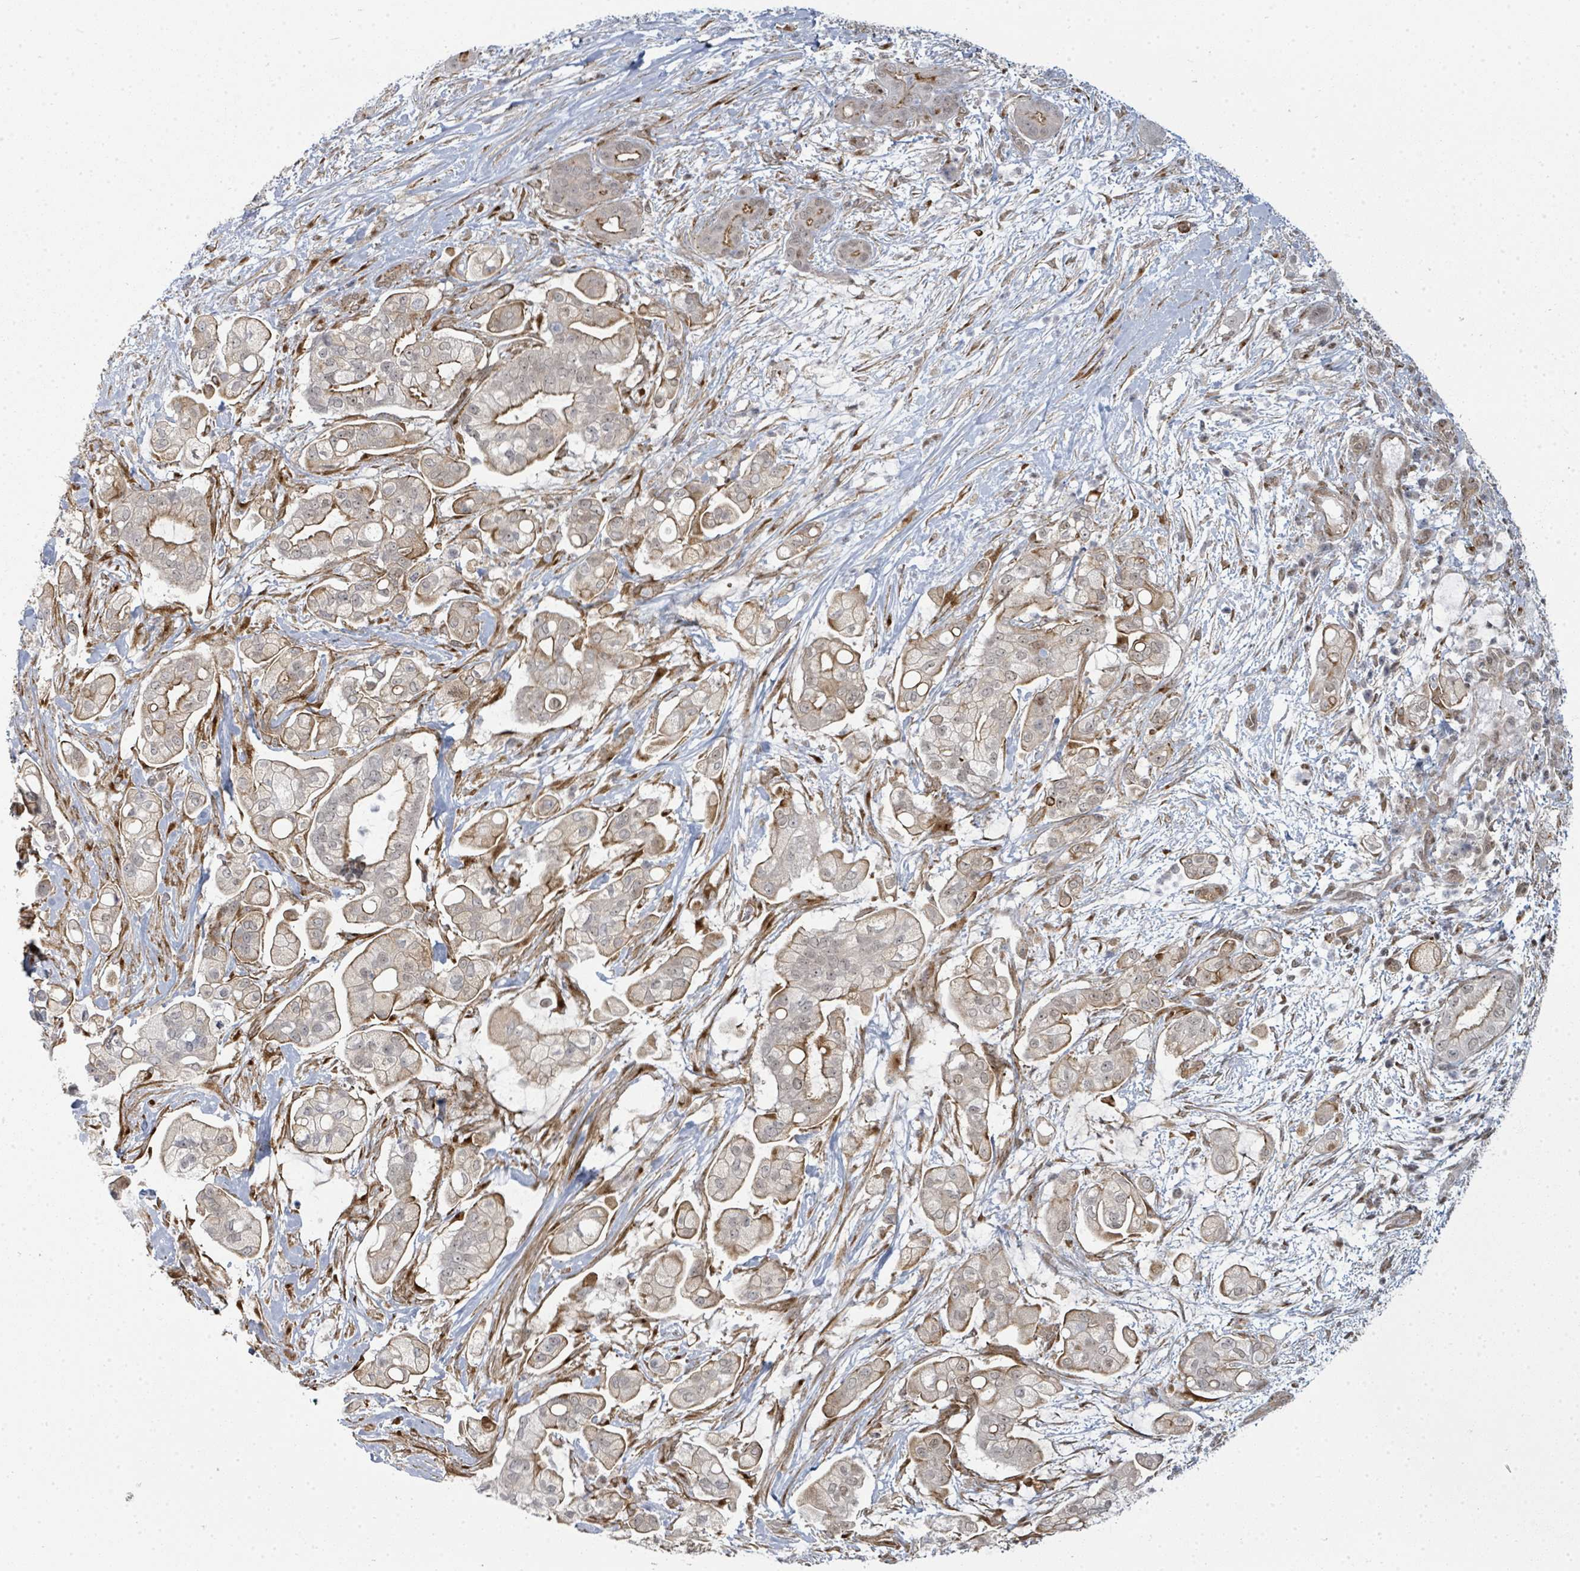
{"staining": {"intensity": "moderate", "quantity": "25%-75%", "location": "cytoplasmic/membranous"}, "tissue": "pancreatic cancer", "cell_type": "Tumor cells", "image_type": "cancer", "snomed": [{"axis": "morphology", "description": "Adenocarcinoma, NOS"}, {"axis": "topography", "description": "Pancreas"}], "caption": "Immunohistochemistry of human pancreatic adenocarcinoma displays medium levels of moderate cytoplasmic/membranous staining in about 25%-75% of tumor cells. (DAB IHC with brightfield microscopy, high magnification).", "gene": "PSMG2", "patient": {"sex": "female", "age": 69}}